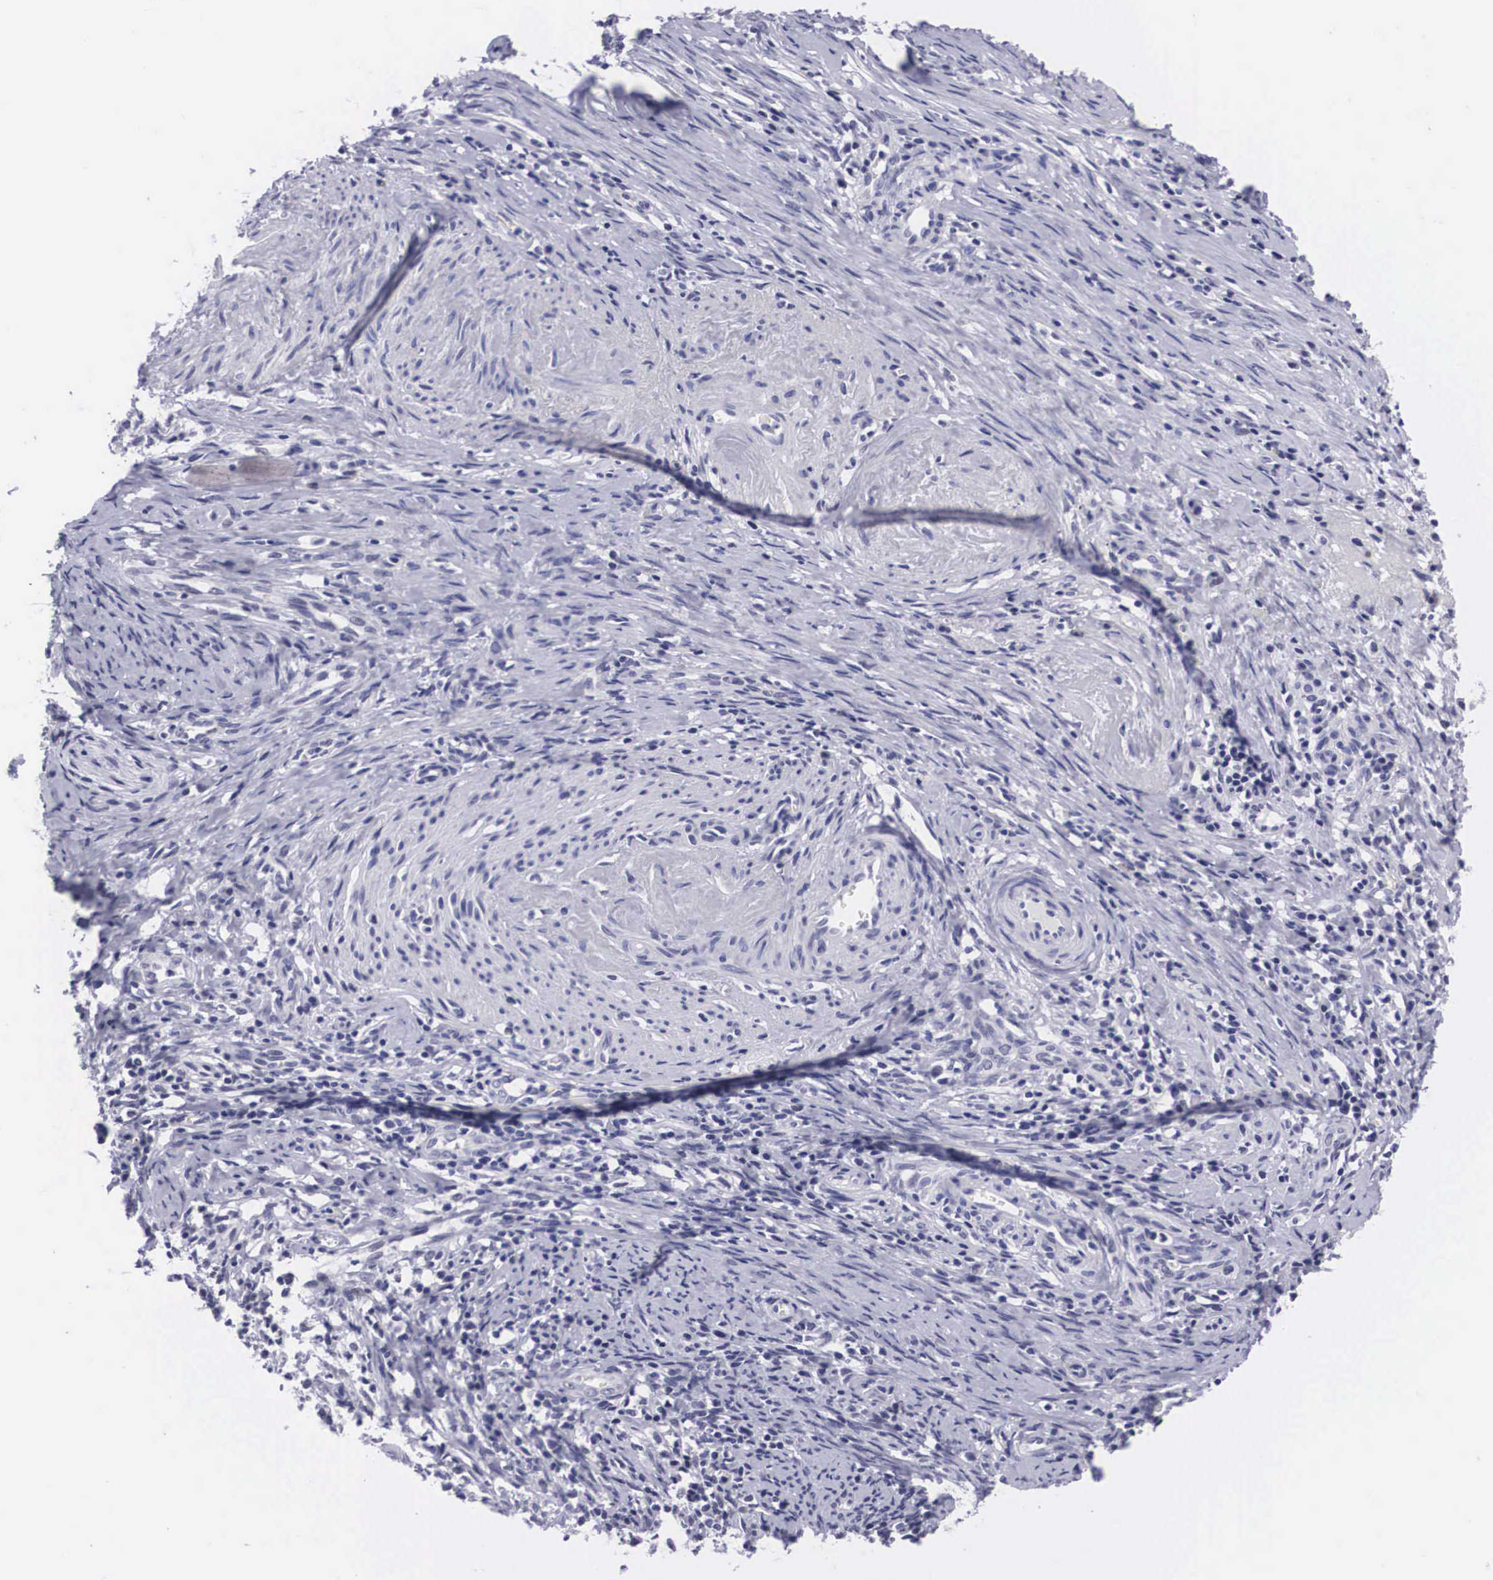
{"staining": {"intensity": "negative", "quantity": "none", "location": "none"}, "tissue": "cervical cancer", "cell_type": "Tumor cells", "image_type": "cancer", "snomed": [{"axis": "morphology", "description": "Squamous cell carcinoma, NOS"}, {"axis": "topography", "description": "Cervix"}], "caption": "A high-resolution micrograph shows immunohistochemistry (IHC) staining of cervical cancer, which shows no significant expression in tumor cells.", "gene": "C22orf31", "patient": {"sex": "female", "age": 41}}